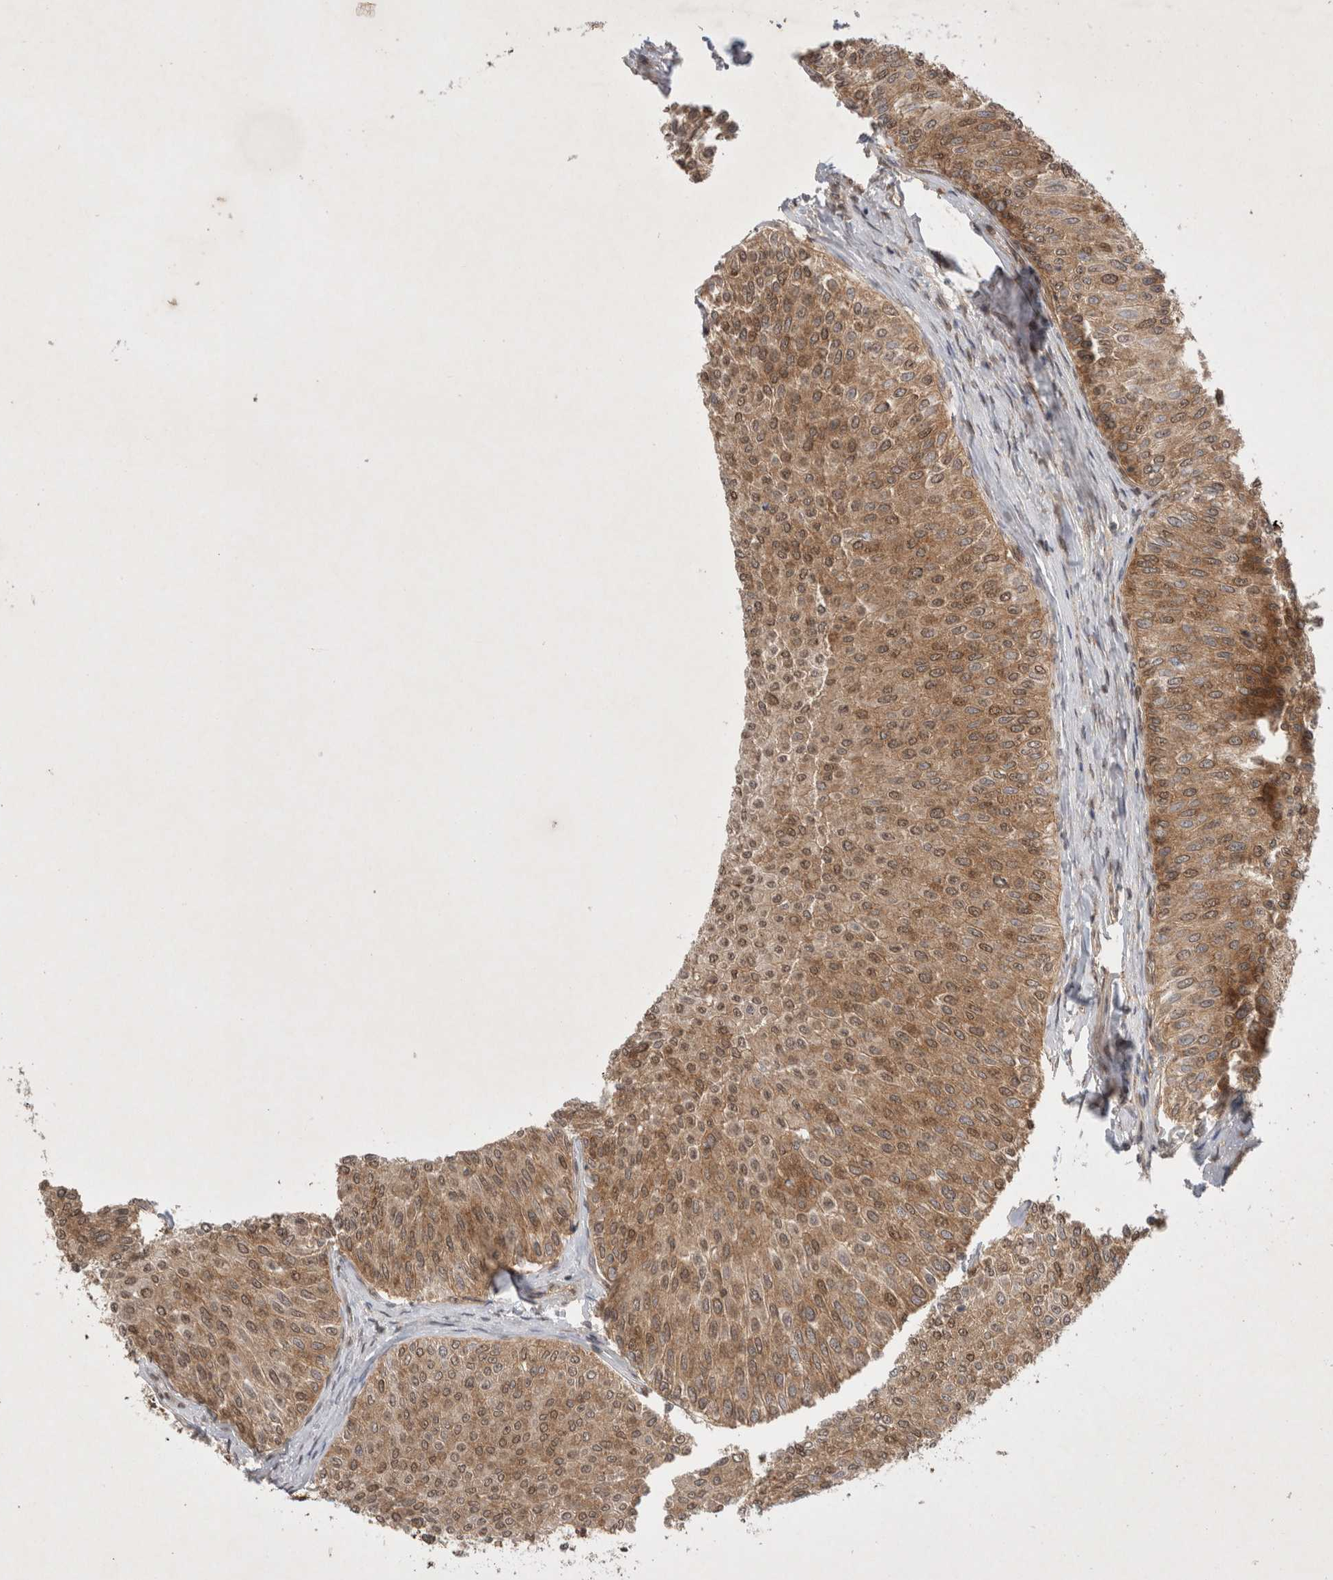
{"staining": {"intensity": "moderate", "quantity": ">75%", "location": "cytoplasmic/membranous"}, "tissue": "urothelial cancer", "cell_type": "Tumor cells", "image_type": "cancer", "snomed": [{"axis": "morphology", "description": "Urothelial carcinoma, Low grade"}, {"axis": "topography", "description": "Urinary bladder"}], "caption": "This is an image of IHC staining of urothelial cancer, which shows moderate expression in the cytoplasmic/membranous of tumor cells.", "gene": "WIPF2", "patient": {"sex": "male", "age": 78}}